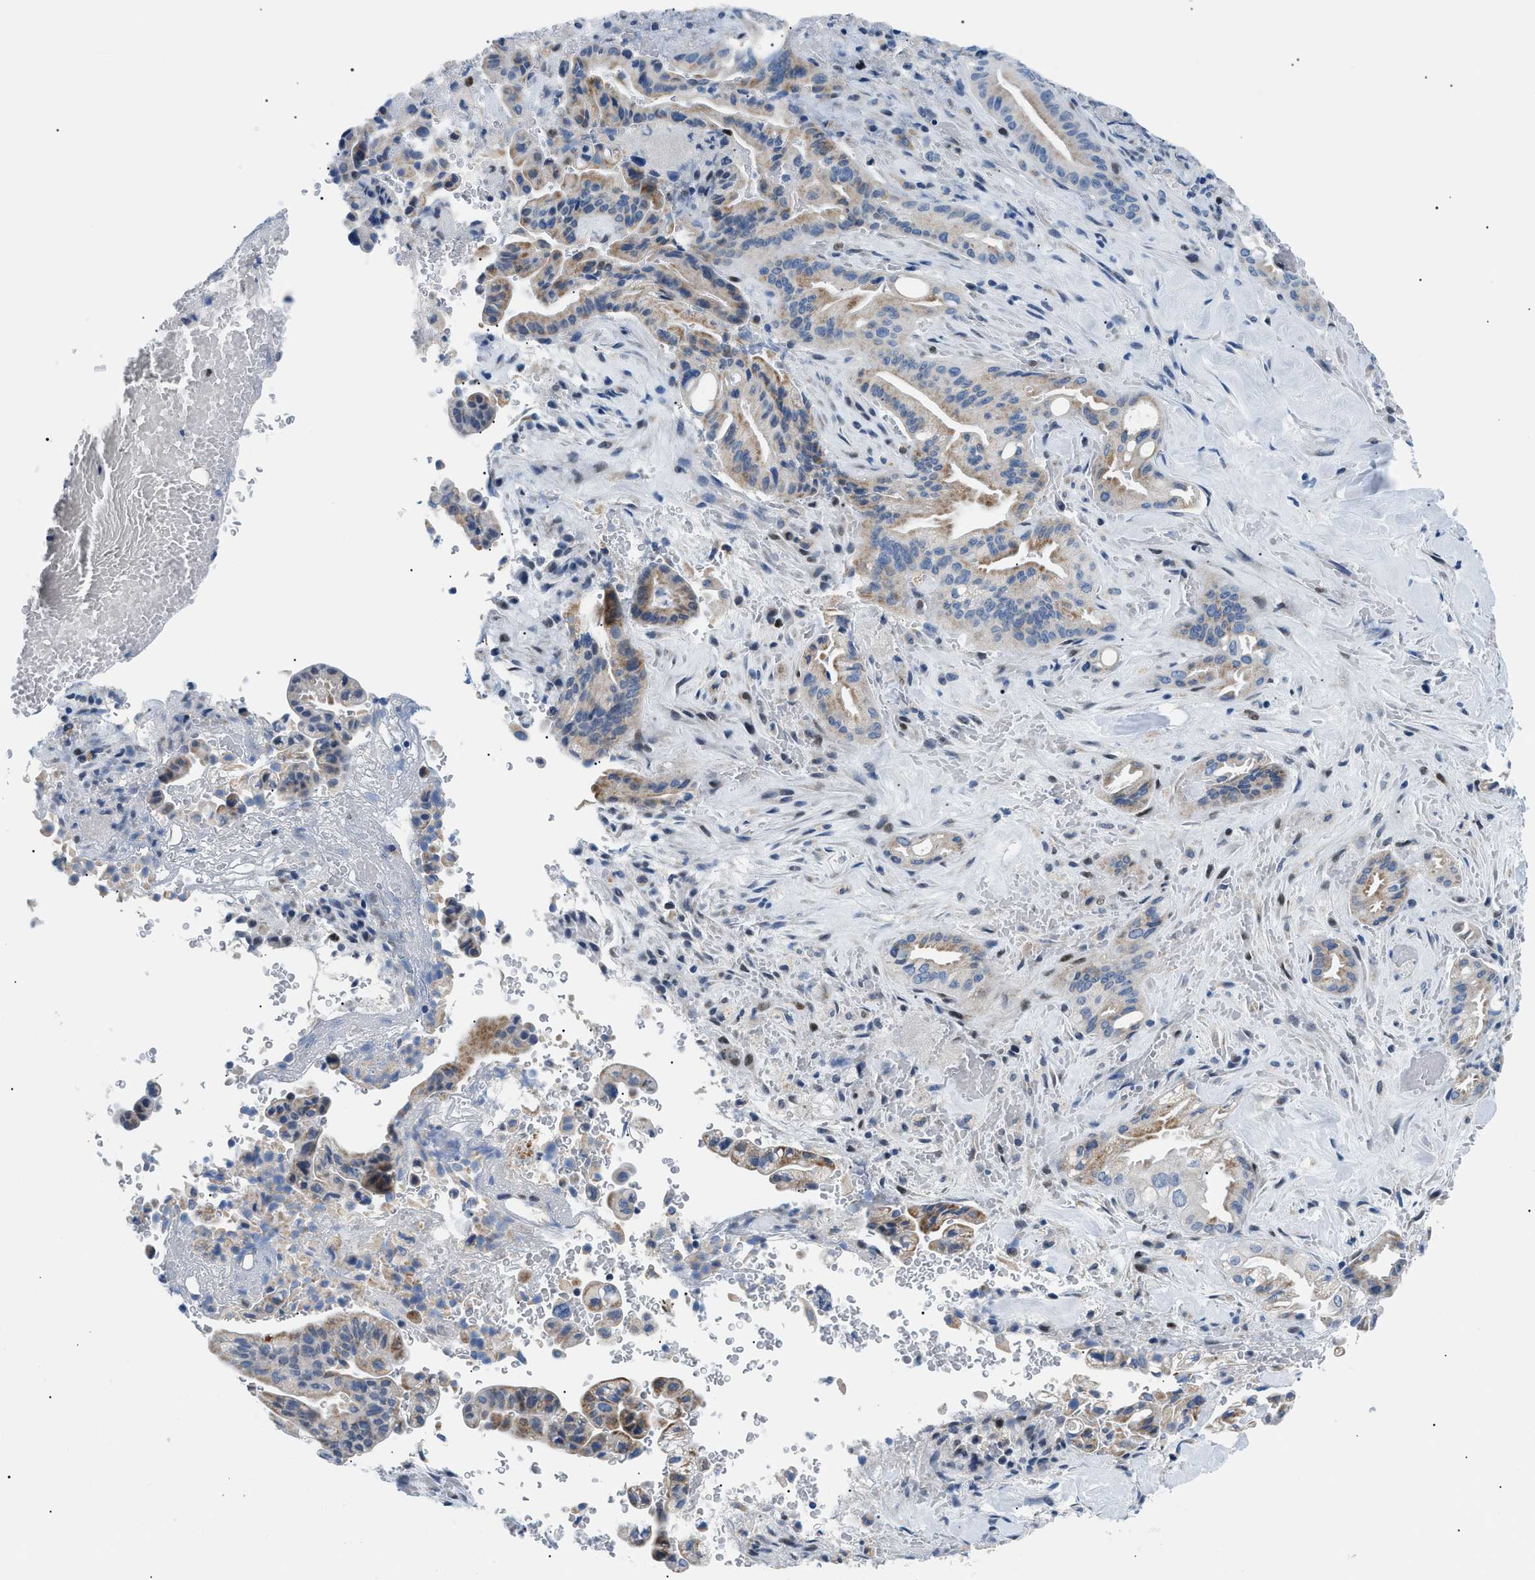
{"staining": {"intensity": "weak", "quantity": ">75%", "location": "cytoplasmic/membranous"}, "tissue": "liver cancer", "cell_type": "Tumor cells", "image_type": "cancer", "snomed": [{"axis": "morphology", "description": "Cholangiocarcinoma"}, {"axis": "topography", "description": "Liver"}], "caption": "IHC micrograph of neoplastic tissue: cholangiocarcinoma (liver) stained using immunohistochemistry (IHC) shows low levels of weak protein expression localized specifically in the cytoplasmic/membranous of tumor cells, appearing as a cytoplasmic/membranous brown color.", "gene": "SMARCC1", "patient": {"sex": "female", "age": 68}}